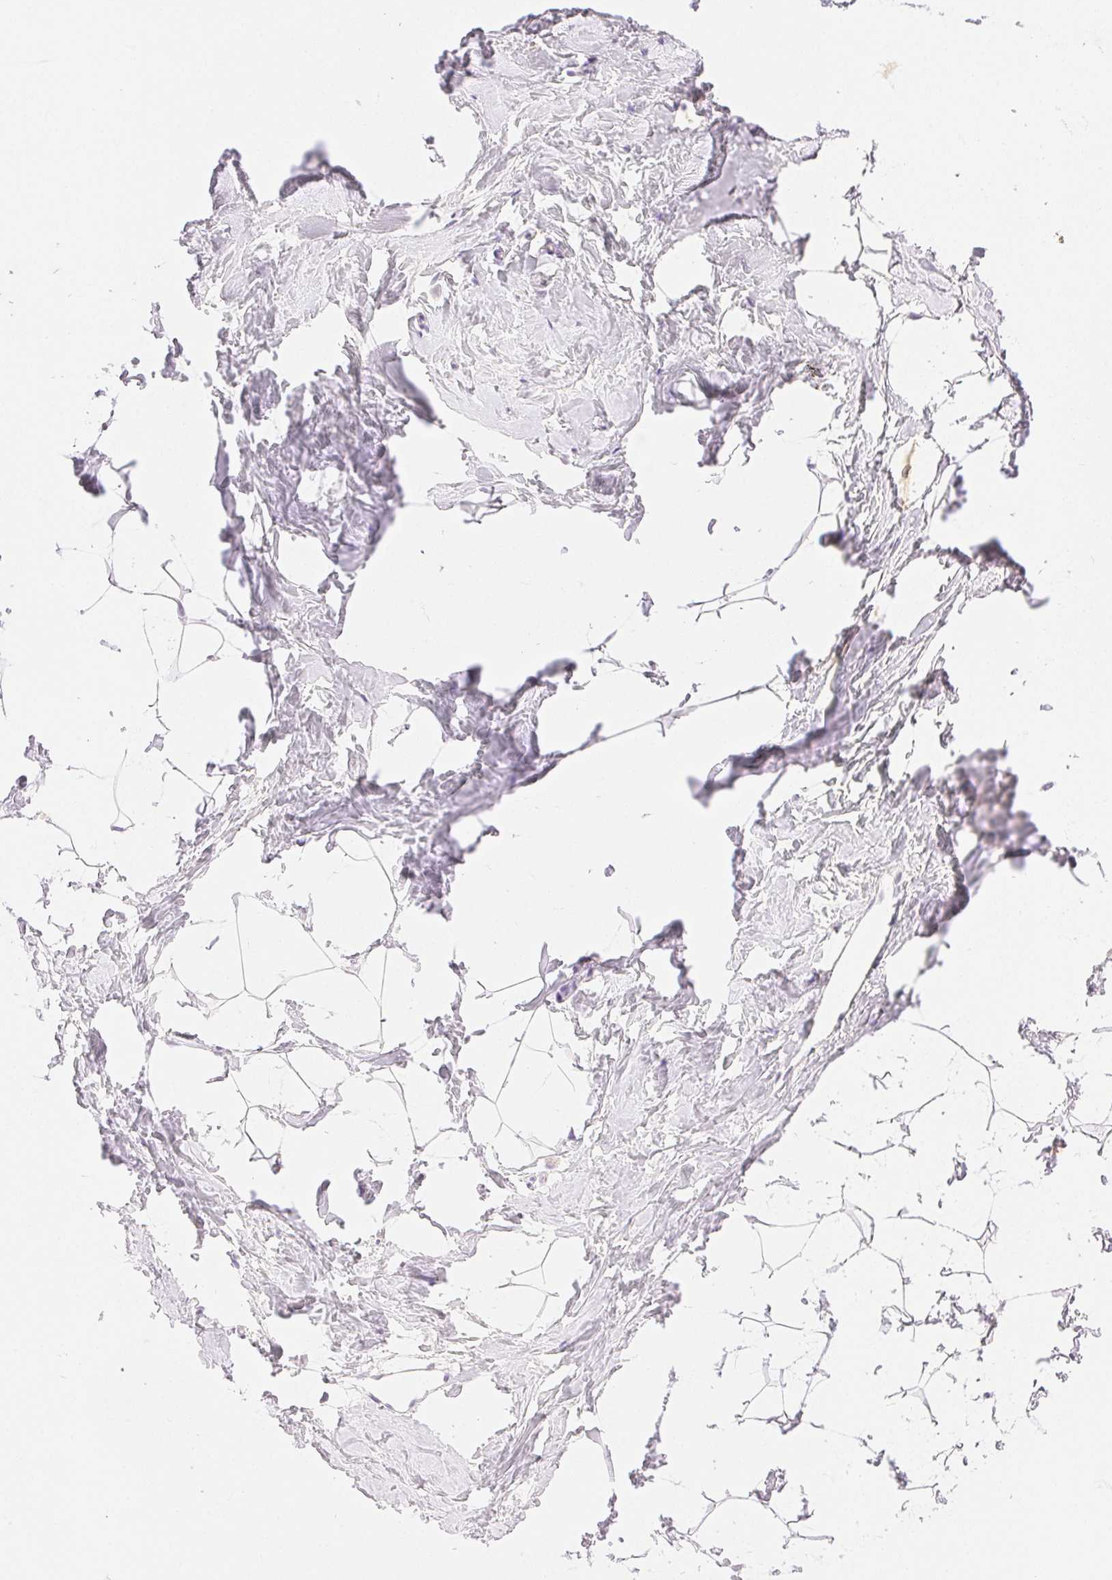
{"staining": {"intensity": "negative", "quantity": "none", "location": "none"}, "tissue": "breast", "cell_type": "Adipocytes", "image_type": "normal", "snomed": [{"axis": "morphology", "description": "Normal tissue, NOS"}, {"axis": "topography", "description": "Breast"}], "caption": "High magnification brightfield microscopy of normal breast stained with DAB (brown) and counterstained with hematoxylin (blue): adipocytes show no significant positivity. (Brightfield microscopy of DAB IHC at high magnification).", "gene": "SPACA4", "patient": {"sex": "female", "age": 32}}